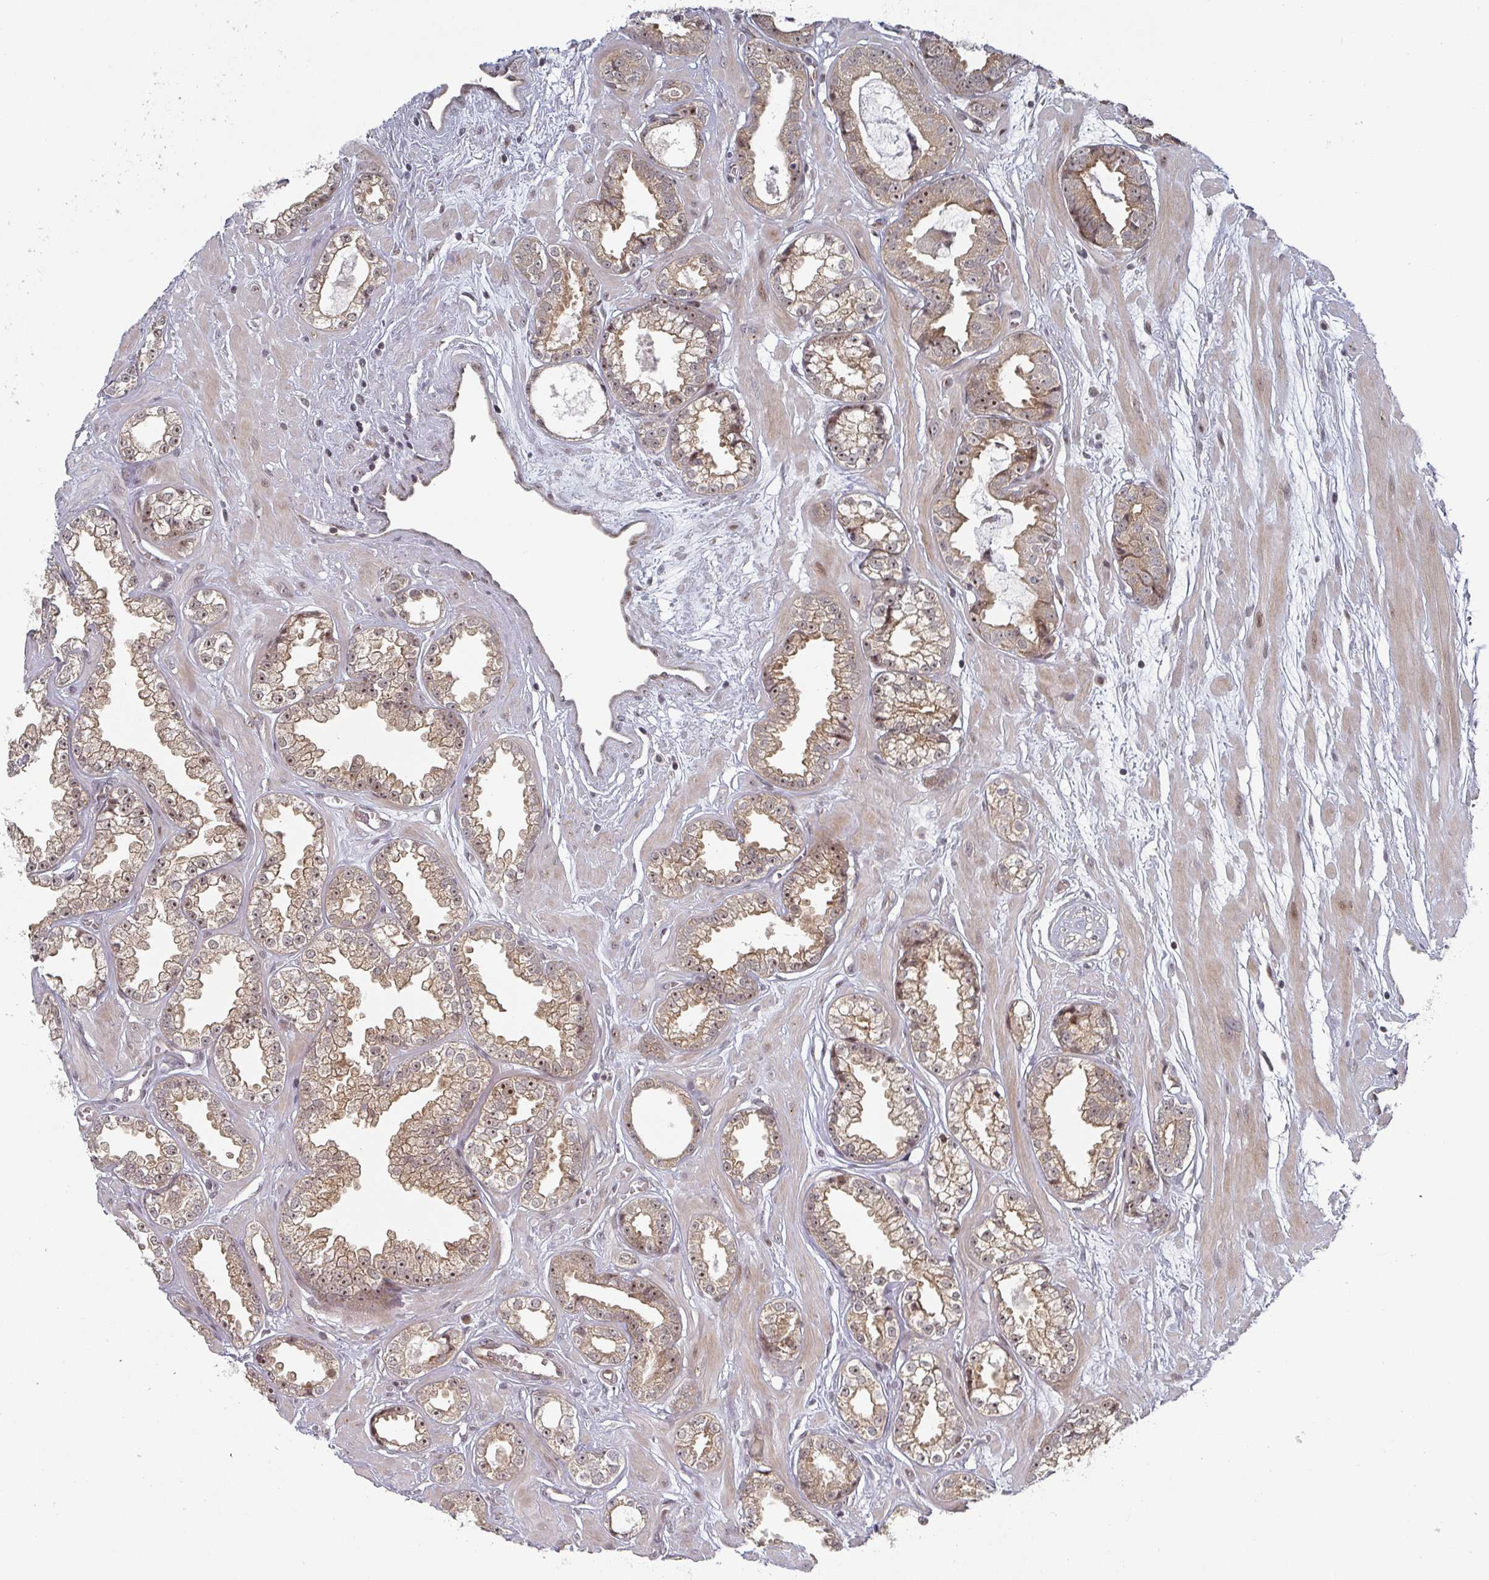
{"staining": {"intensity": "moderate", "quantity": ">75%", "location": "cytoplasmic/membranous,nuclear"}, "tissue": "prostate cancer", "cell_type": "Tumor cells", "image_type": "cancer", "snomed": [{"axis": "morphology", "description": "Adenocarcinoma, Low grade"}, {"axis": "topography", "description": "Prostate"}], "caption": "This is a histology image of IHC staining of prostate cancer, which shows moderate staining in the cytoplasmic/membranous and nuclear of tumor cells.", "gene": "KIF1C", "patient": {"sex": "male", "age": 60}}